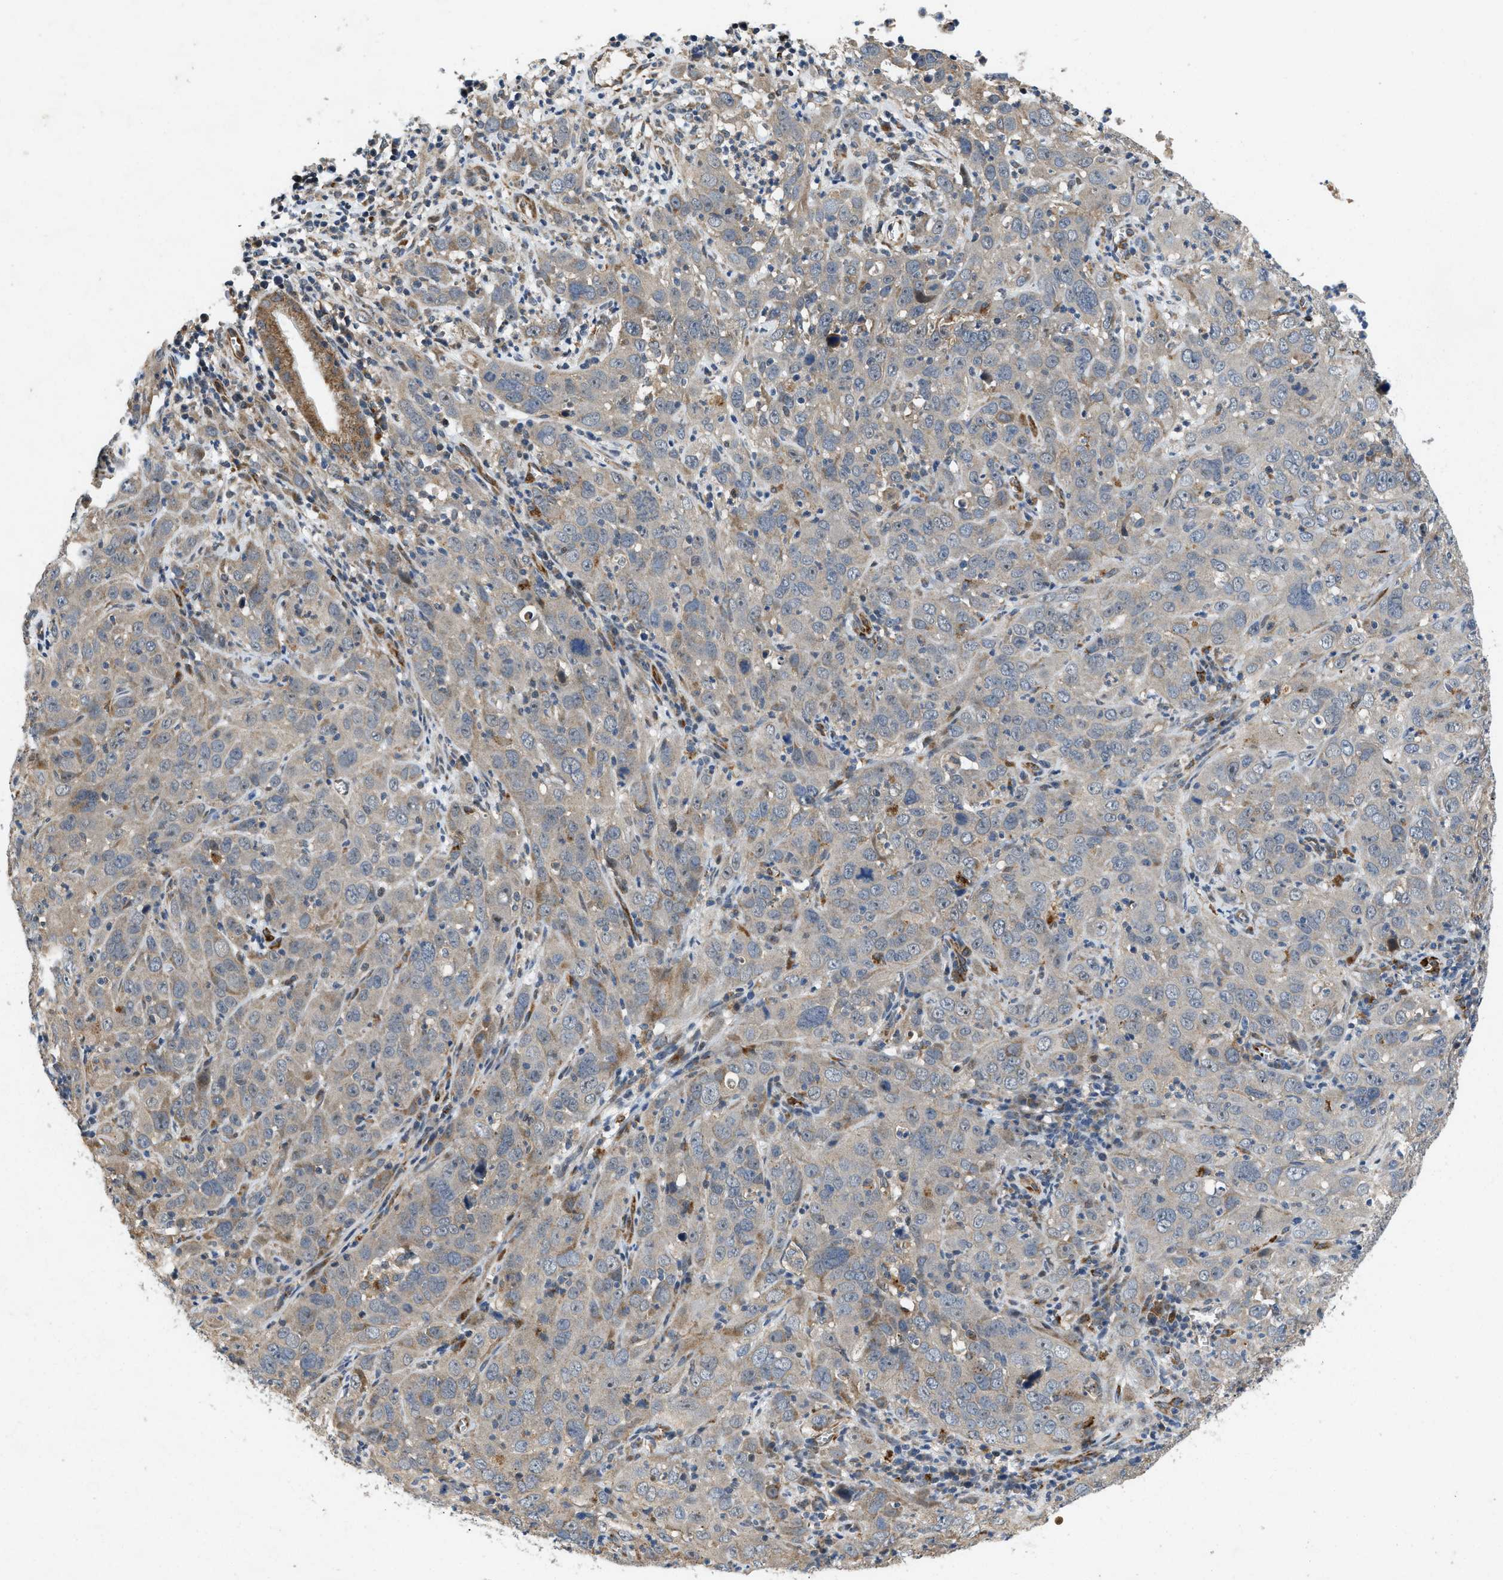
{"staining": {"intensity": "weak", "quantity": "<25%", "location": "cytoplasmic/membranous"}, "tissue": "cervical cancer", "cell_type": "Tumor cells", "image_type": "cancer", "snomed": [{"axis": "morphology", "description": "Squamous cell carcinoma, NOS"}, {"axis": "topography", "description": "Cervix"}], "caption": "Tumor cells show no significant expression in cervical squamous cell carcinoma.", "gene": "ZNF599", "patient": {"sex": "female", "age": 32}}